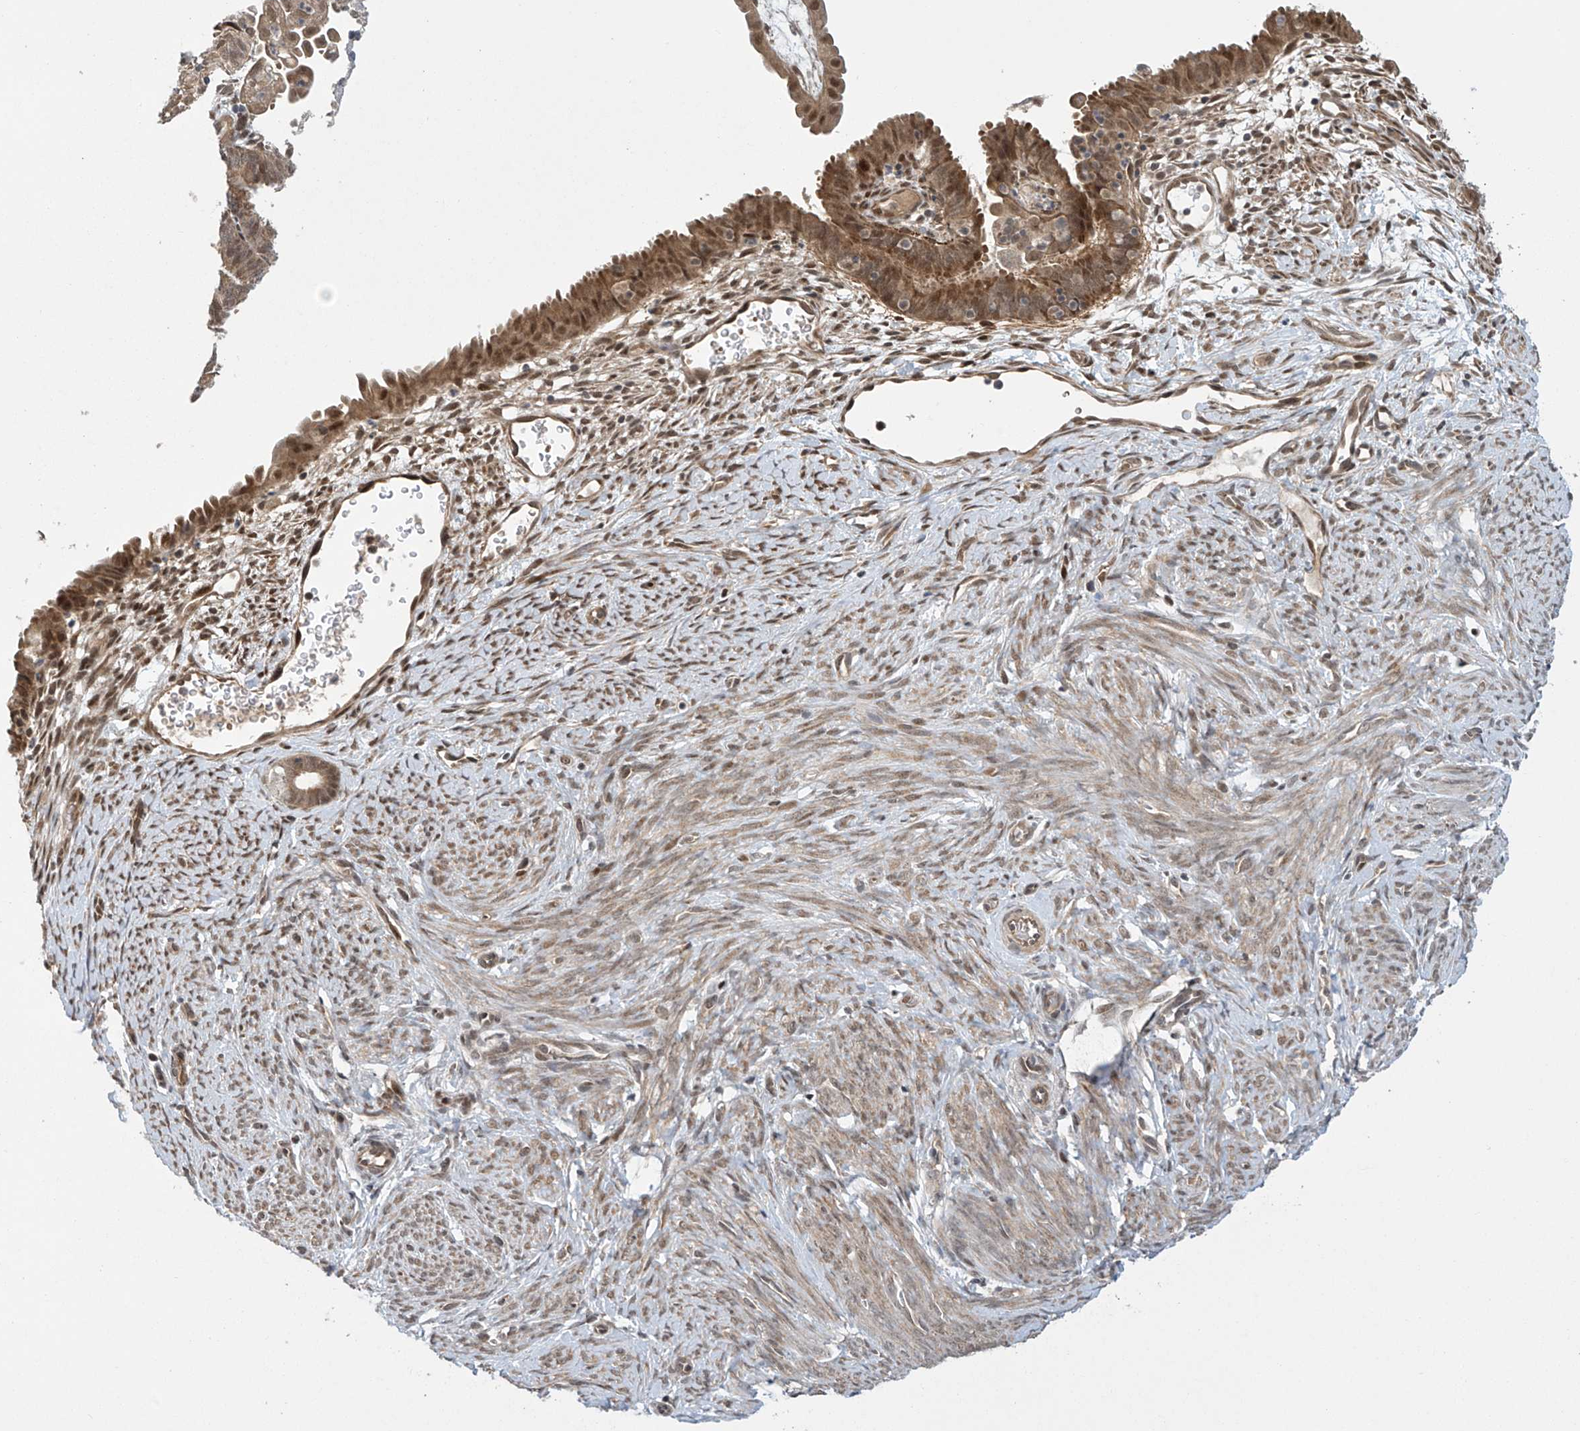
{"staining": {"intensity": "moderate", "quantity": ">75%", "location": "cytoplasmic/membranous,nuclear"}, "tissue": "endometrial cancer", "cell_type": "Tumor cells", "image_type": "cancer", "snomed": [{"axis": "morphology", "description": "Adenocarcinoma, NOS"}, {"axis": "topography", "description": "Endometrium"}], "caption": "Tumor cells demonstrate medium levels of moderate cytoplasmic/membranous and nuclear expression in approximately >75% of cells in human endometrial cancer (adenocarcinoma).", "gene": "ABHD13", "patient": {"sex": "female", "age": 51}}